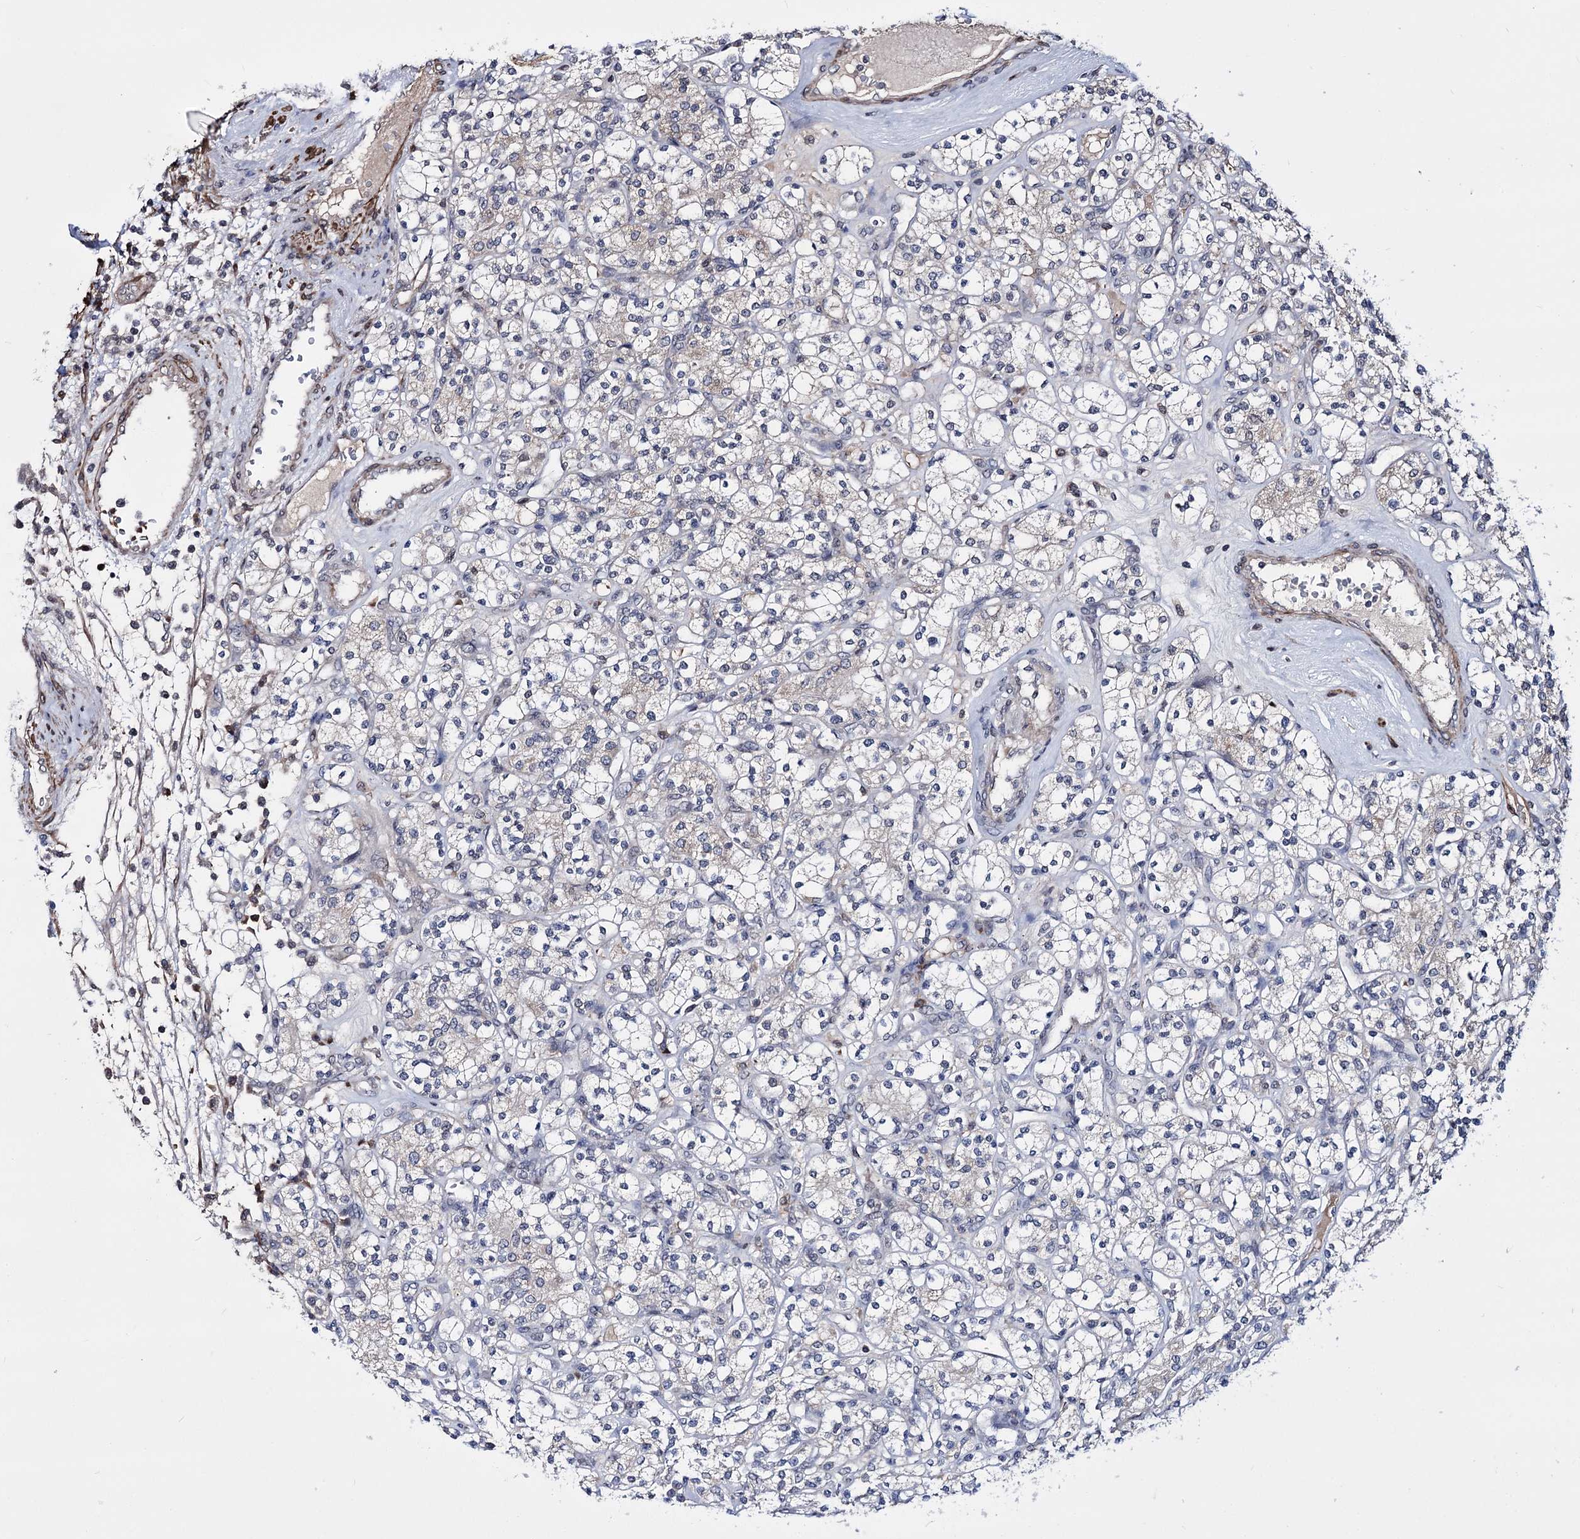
{"staining": {"intensity": "negative", "quantity": "none", "location": "none"}, "tissue": "renal cancer", "cell_type": "Tumor cells", "image_type": "cancer", "snomed": [{"axis": "morphology", "description": "Adenocarcinoma, NOS"}, {"axis": "topography", "description": "Kidney"}], "caption": "Protein analysis of renal cancer shows no significant positivity in tumor cells. (Brightfield microscopy of DAB (3,3'-diaminobenzidine) immunohistochemistry at high magnification).", "gene": "PPRC1", "patient": {"sex": "male", "age": 77}}